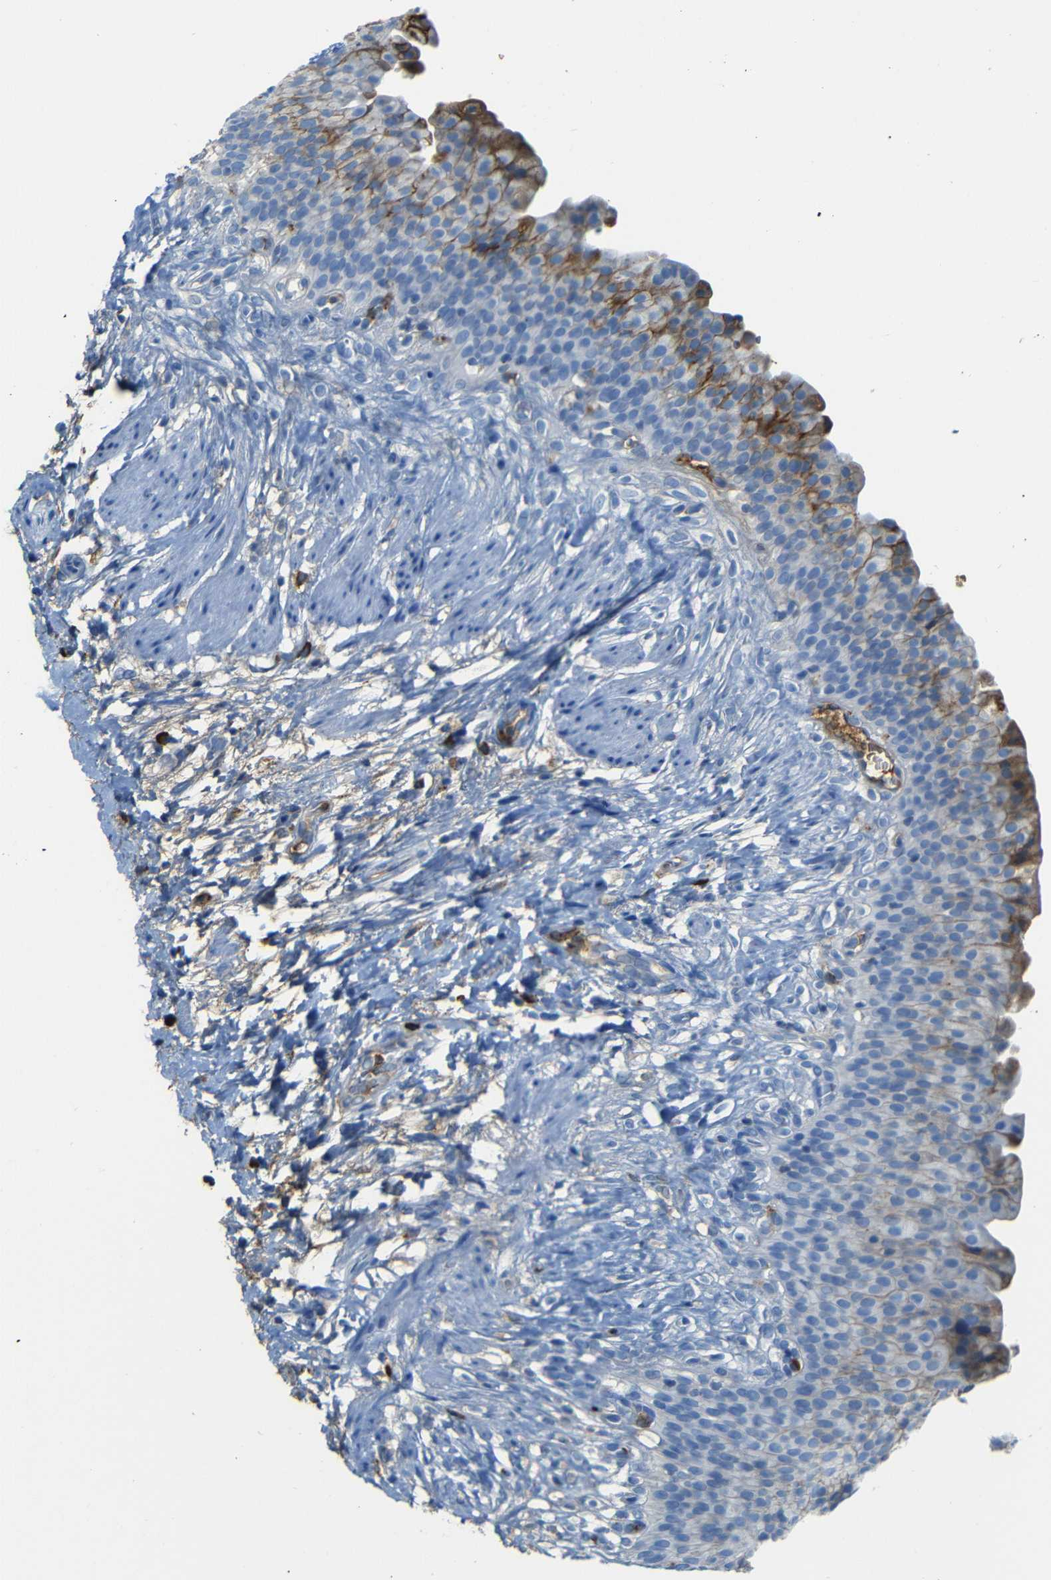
{"staining": {"intensity": "moderate", "quantity": "<25%", "location": "cytoplasmic/membranous"}, "tissue": "urinary bladder", "cell_type": "Urothelial cells", "image_type": "normal", "snomed": [{"axis": "morphology", "description": "Normal tissue, NOS"}, {"axis": "topography", "description": "Urinary bladder"}], "caption": "Protein staining by immunohistochemistry (IHC) shows moderate cytoplasmic/membranous expression in about <25% of urothelial cells in unremarkable urinary bladder. (DAB = brown stain, brightfield microscopy at high magnification).", "gene": "SERPINA1", "patient": {"sex": "female", "age": 79}}